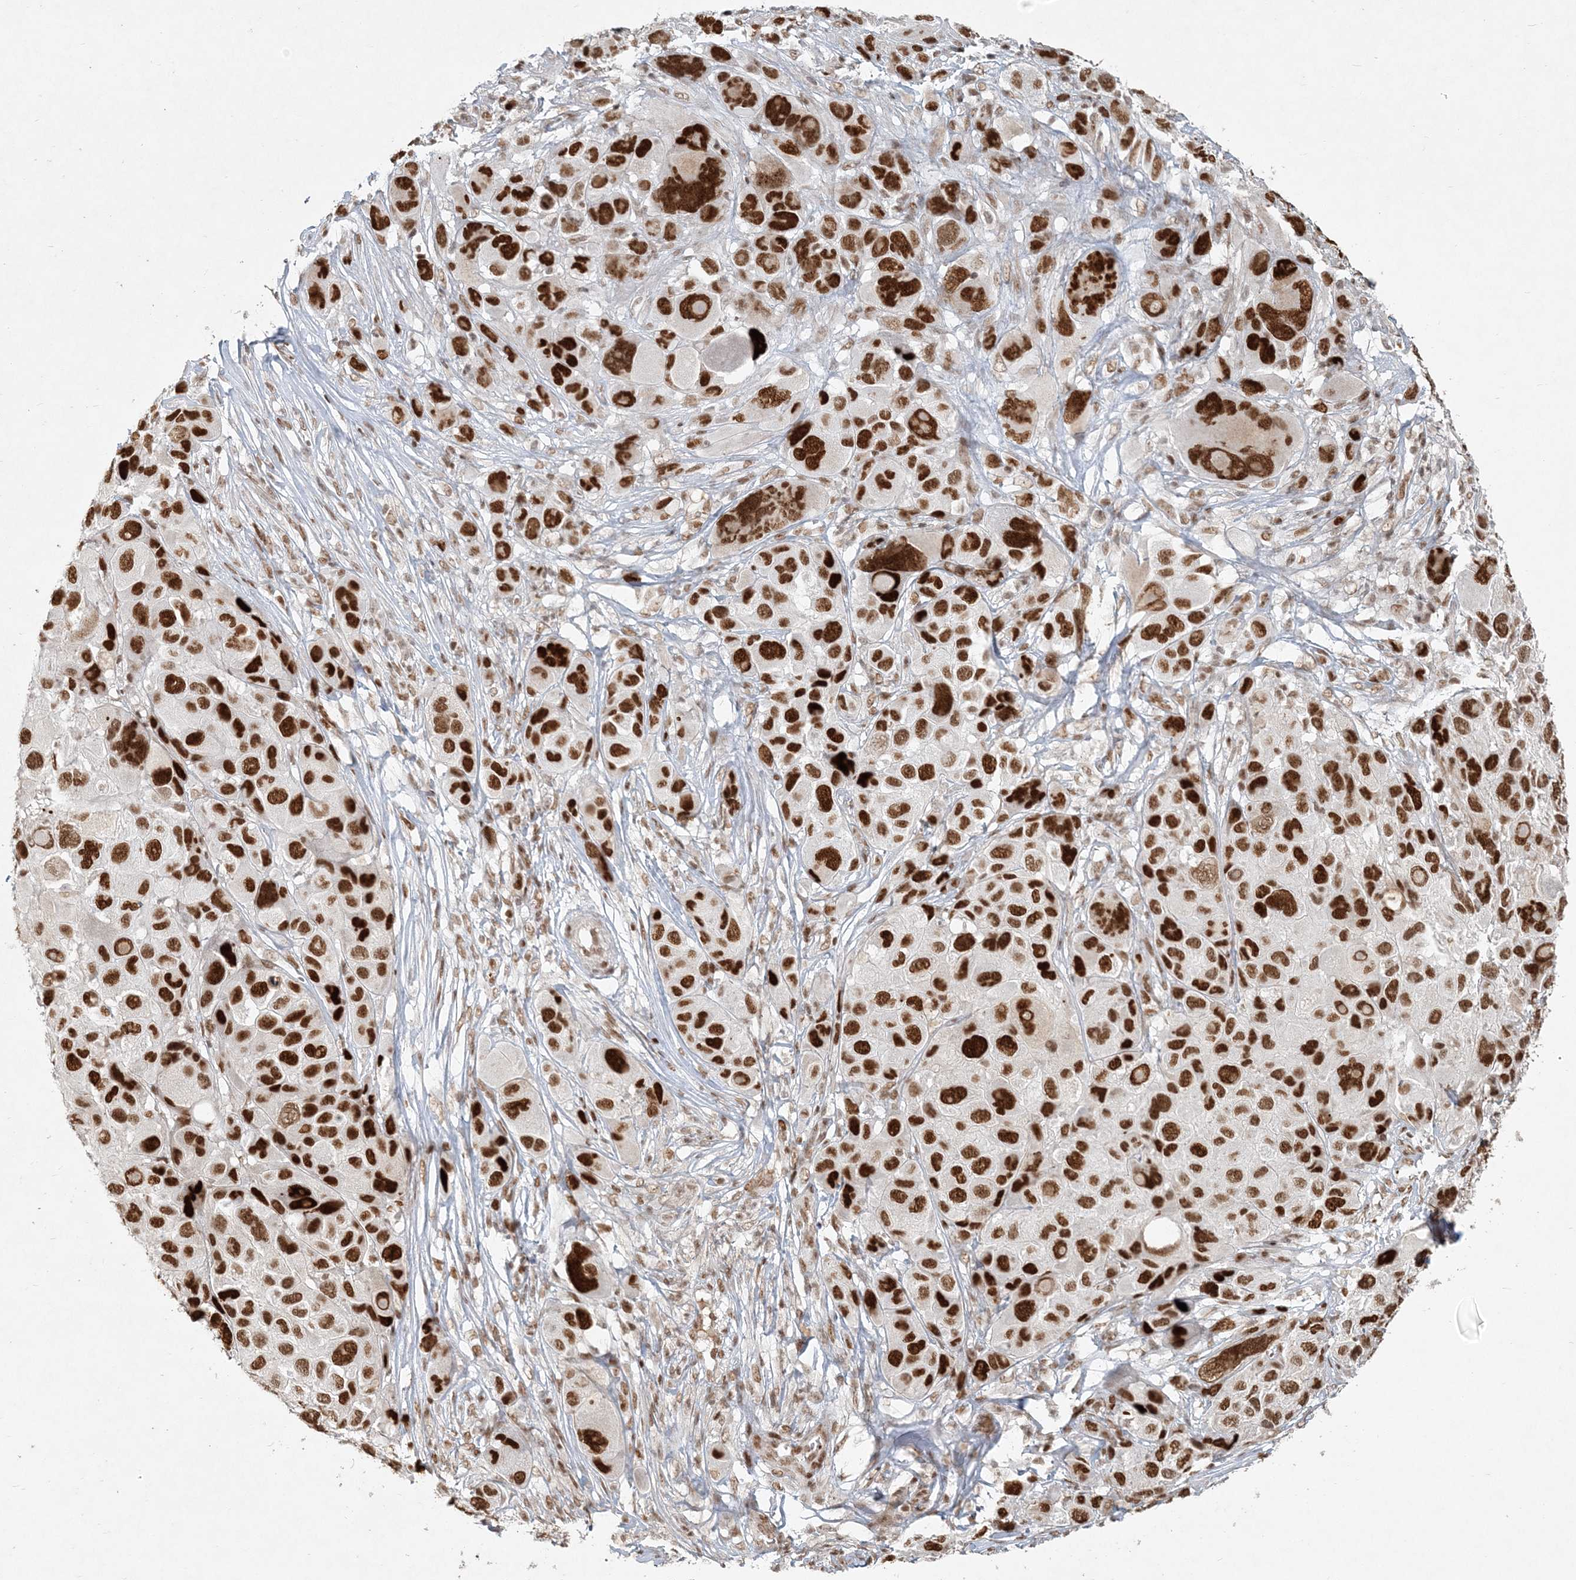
{"staining": {"intensity": "strong", "quantity": ">75%", "location": "nuclear"}, "tissue": "melanoma", "cell_type": "Tumor cells", "image_type": "cancer", "snomed": [{"axis": "morphology", "description": "Malignant melanoma, NOS"}, {"axis": "topography", "description": "Skin of trunk"}], "caption": "A brown stain highlights strong nuclear expression of a protein in human malignant melanoma tumor cells.", "gene": "BAZ1B", "patient": {"sex": "male", "age": 71}}